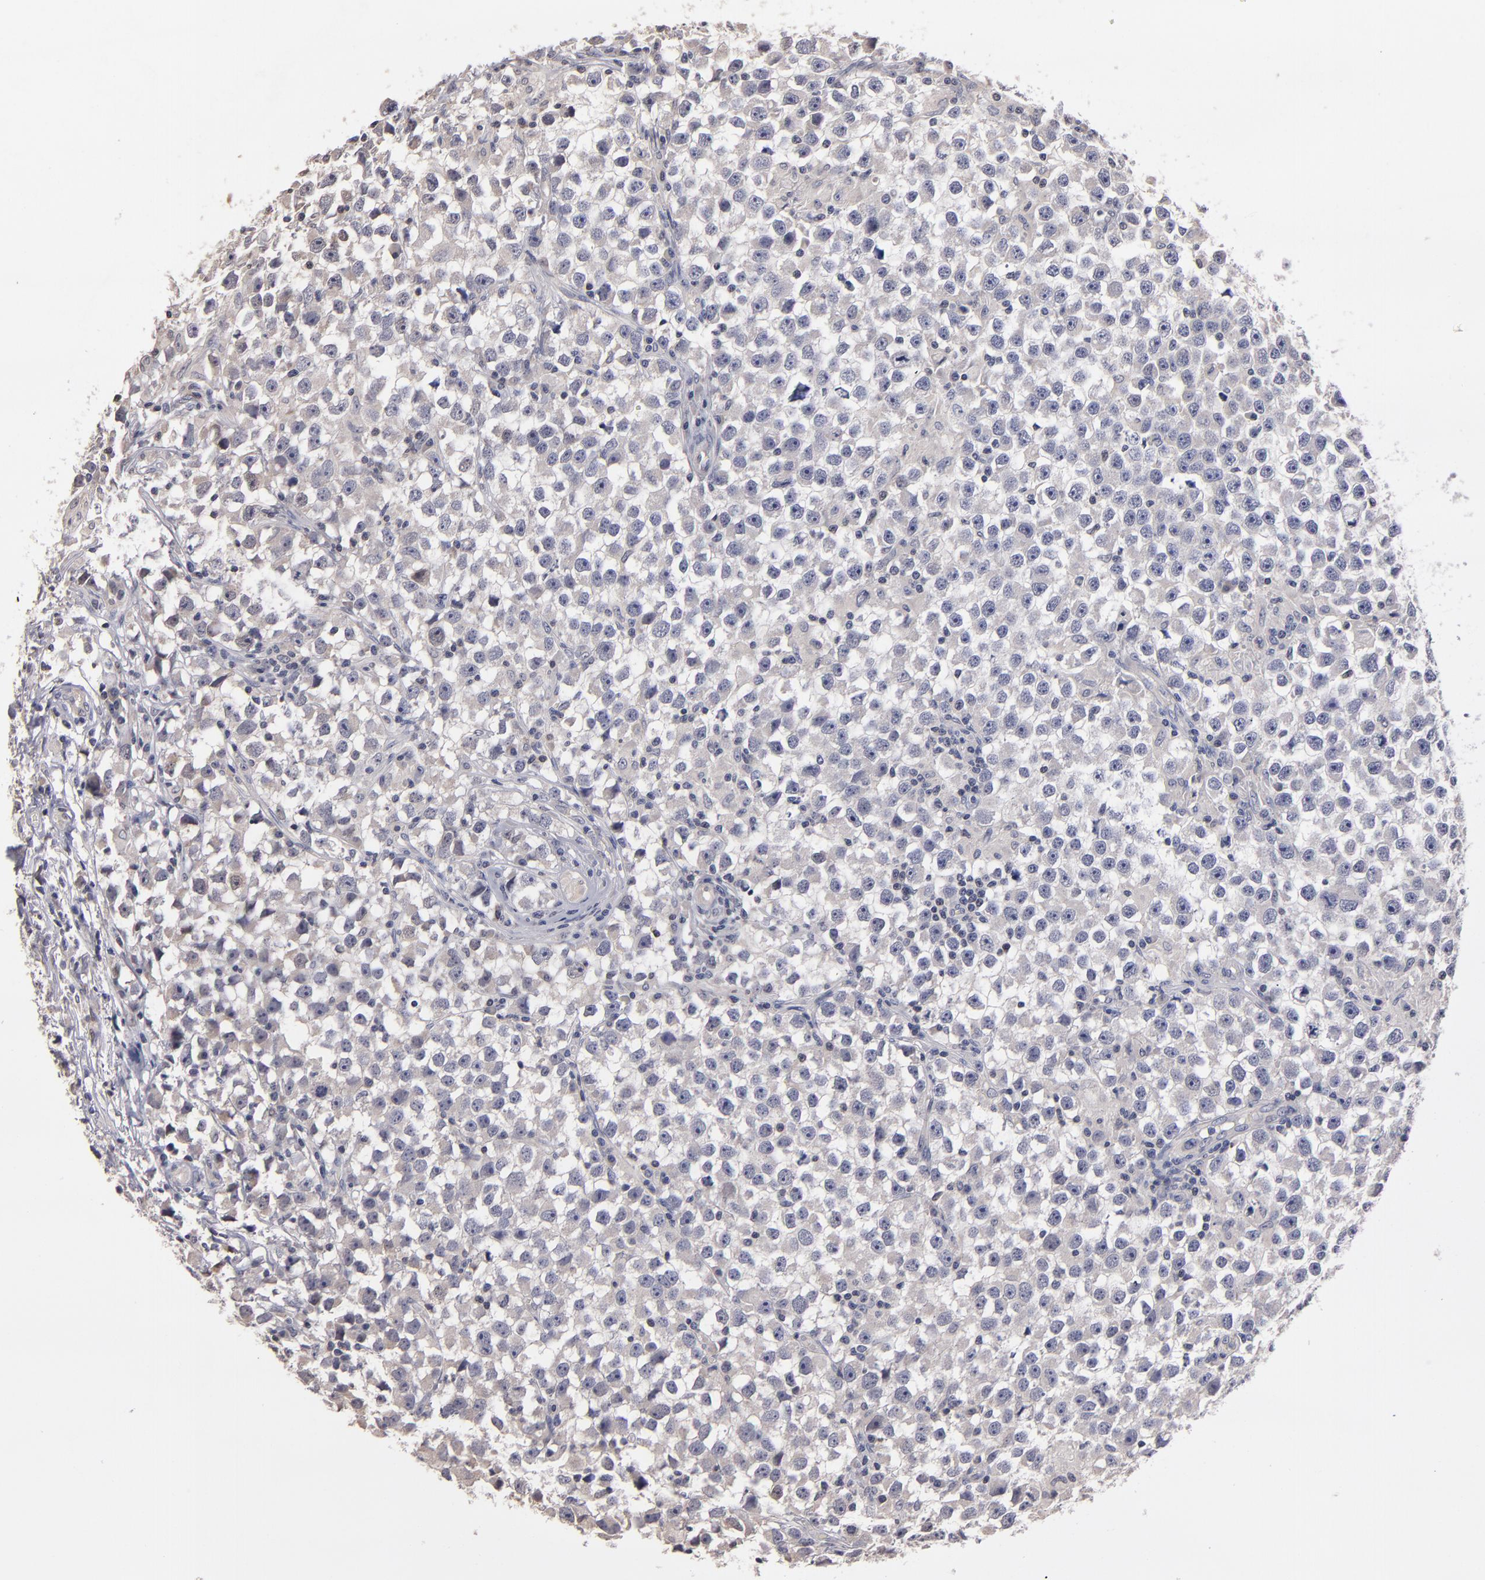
{"staining": {"intensity": "negative", "quantity": "none", "location": "none"}, "tissue": "testis cancer", "cell_type": "Tumor cells", "image_type": "cancer", "snomed": [{"axis": "morphology", "description": "Seminoma, NOS"}, {"axis": "topography", "description": "Testis"}], "caption": "This is a micrograph of immunohistochemistry (IHC) staining of testis seminoma, which shows no staining in tumor cells. (Immunohistochemistry (ihc), brightfield microscopy, high magnification).", "gene": "S100A1", "patient": {"sex": "male", "age": 33}}